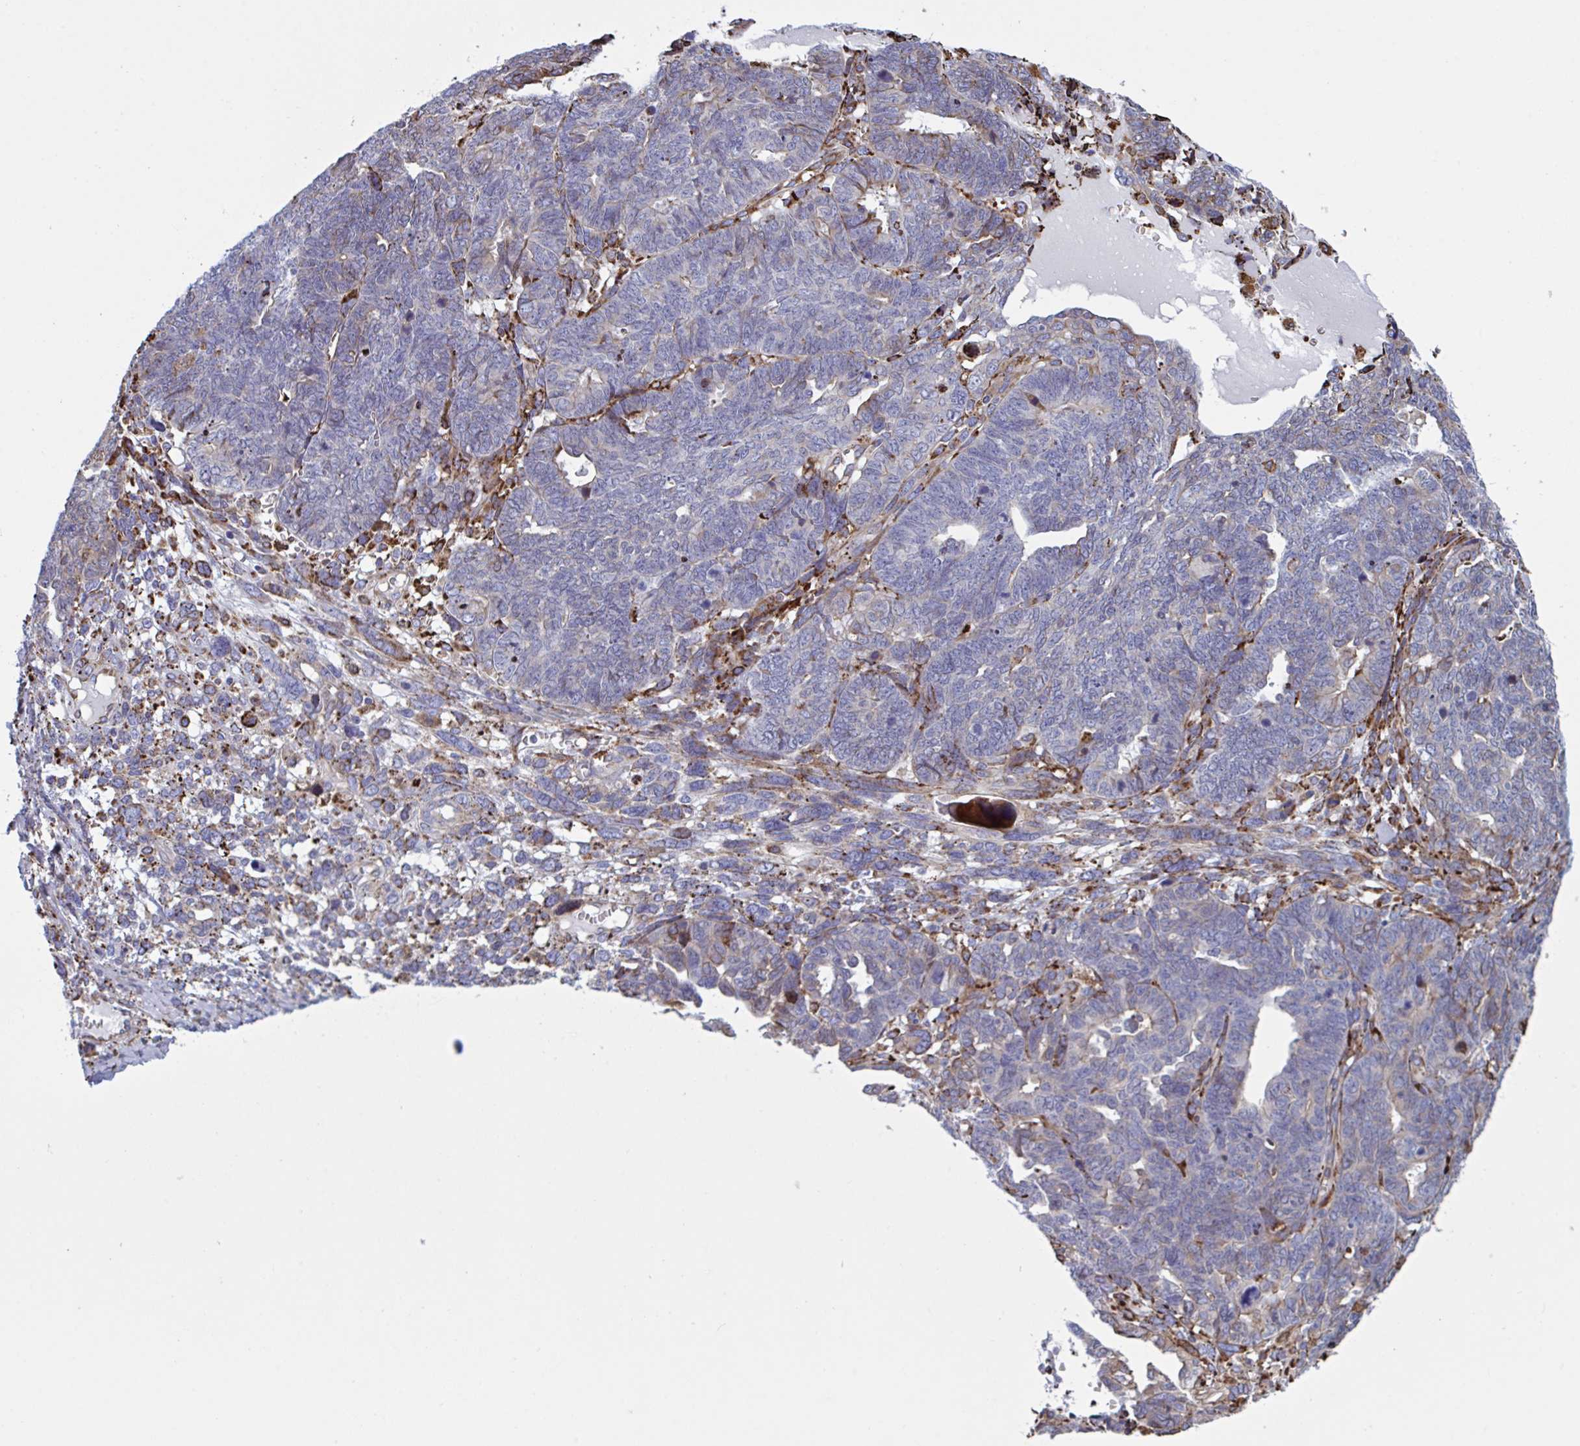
{"staining": {"intensity": "weak", "quantity": "<25%", "location": "cytoplasmic/membranous"}, "tissue": "ovarian cancer", "cell_type": "Tumor cells", "image_type": "cancer", "snomed": [{"axis": "morphology", "description": "Cystadenocarcinoma, serous, NOS"}, {"axis": "topography", "description": "Ovary"}], "caption": "Immunohistochemistry (IHC) photomicrograph of neoplastic tissue: ovarian cancer stained with DAB (3,3'-diaminobenzidine) reveals no significant protein expression in tumor cells.", "gene": "PEAK3", "patient": {"sex": "female", "age": 79}}